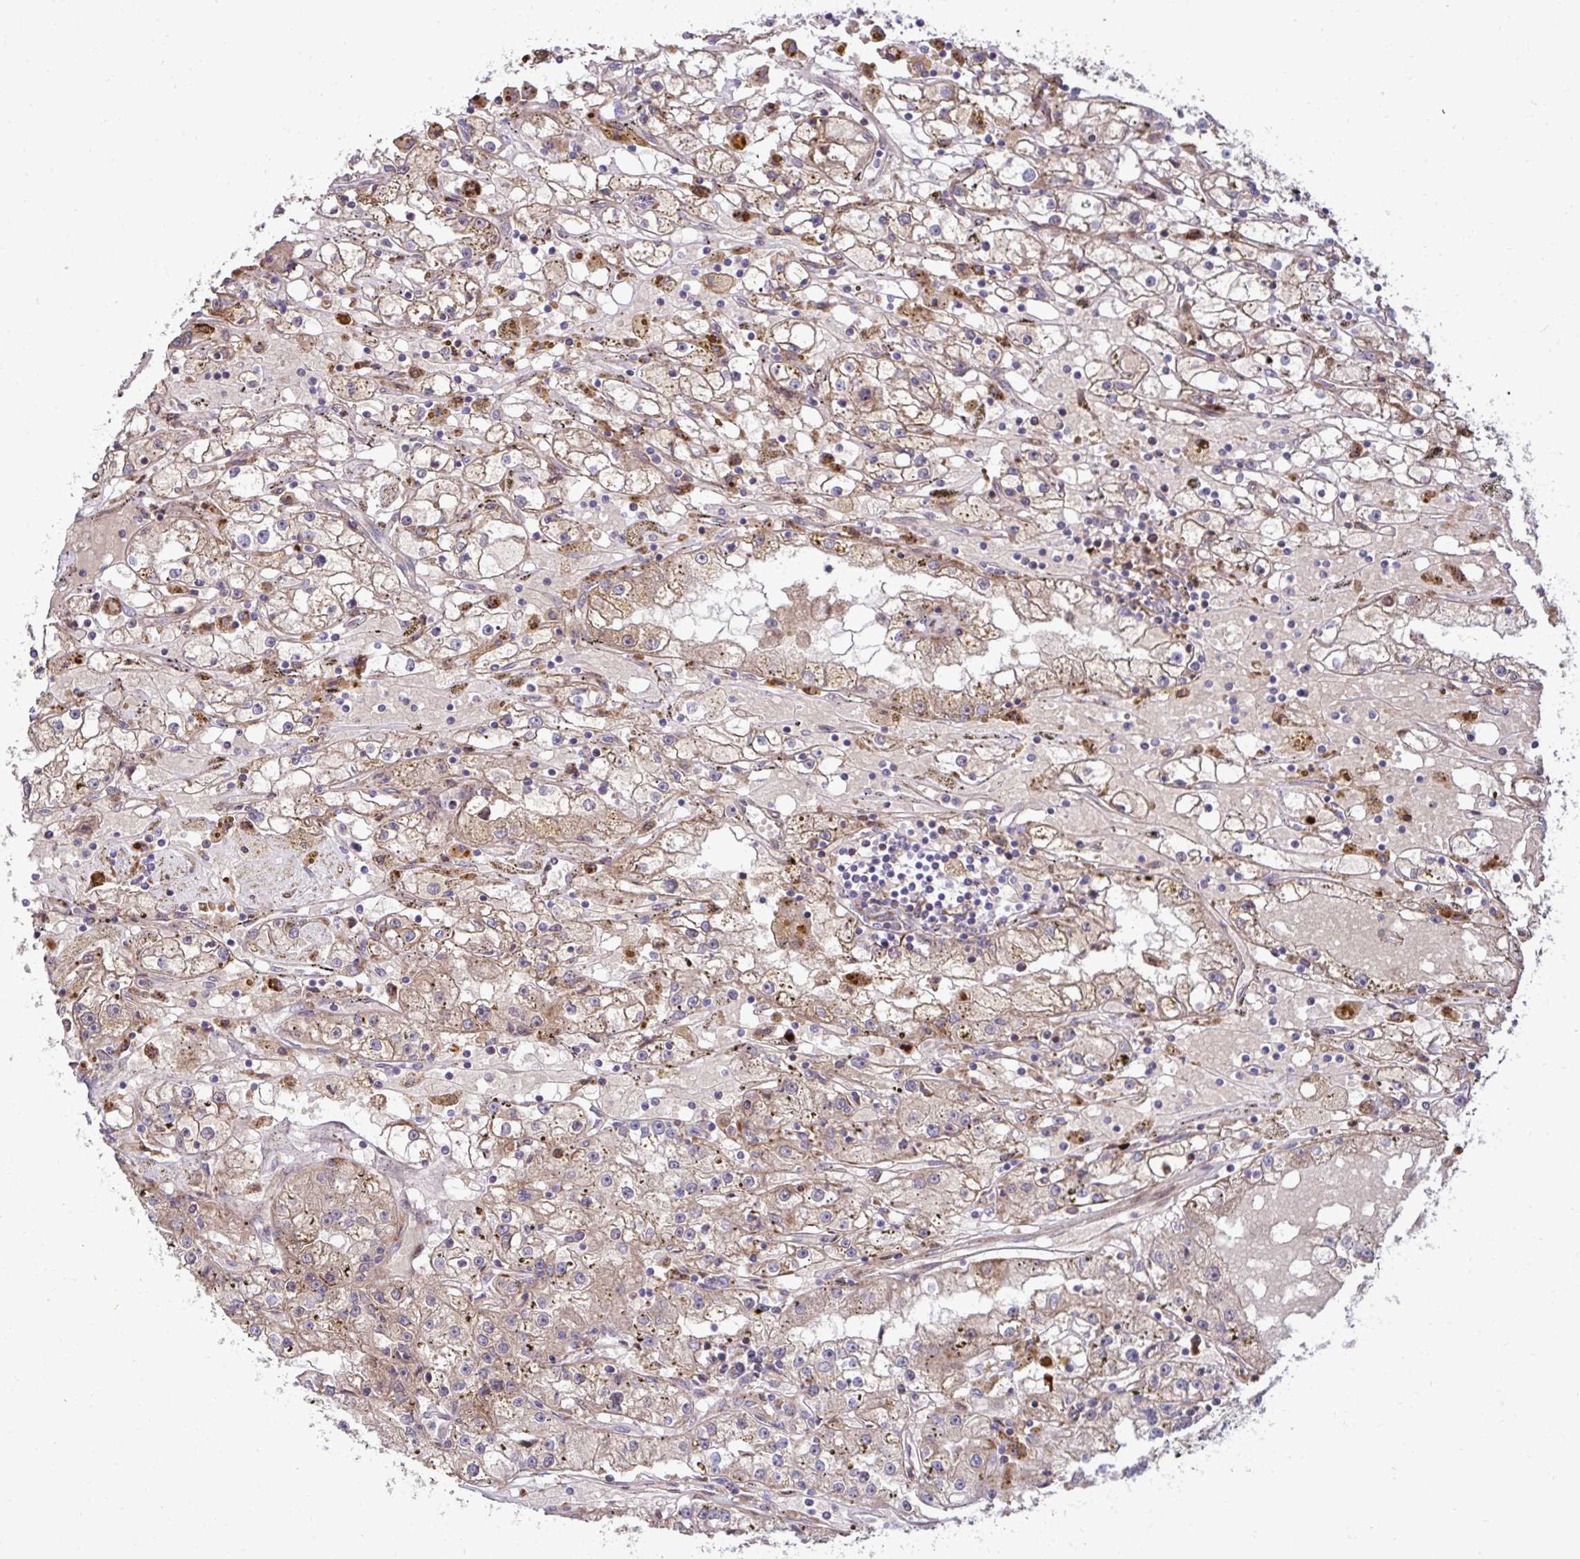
{"staining": {"intensity": "weak", "quantity": ">75%", "location": "cytoplasmic/membranous"}, "tissue": "renal cancer", "cell_type": "Tumor cells", "image_type": "cancer", "snomed": [{"axis": "morphology", "description": "Adenocarcinoma, NOS"}, {"axis": "topography", "description": "Kidney"}], "caption": "The immunohistochemical stain highlights weak cytoplasmic/membranous staining in tumor cells of renal cancer tissue.", "gene": "LIMS1", "patient": {"sex": "male", "age": 56}}